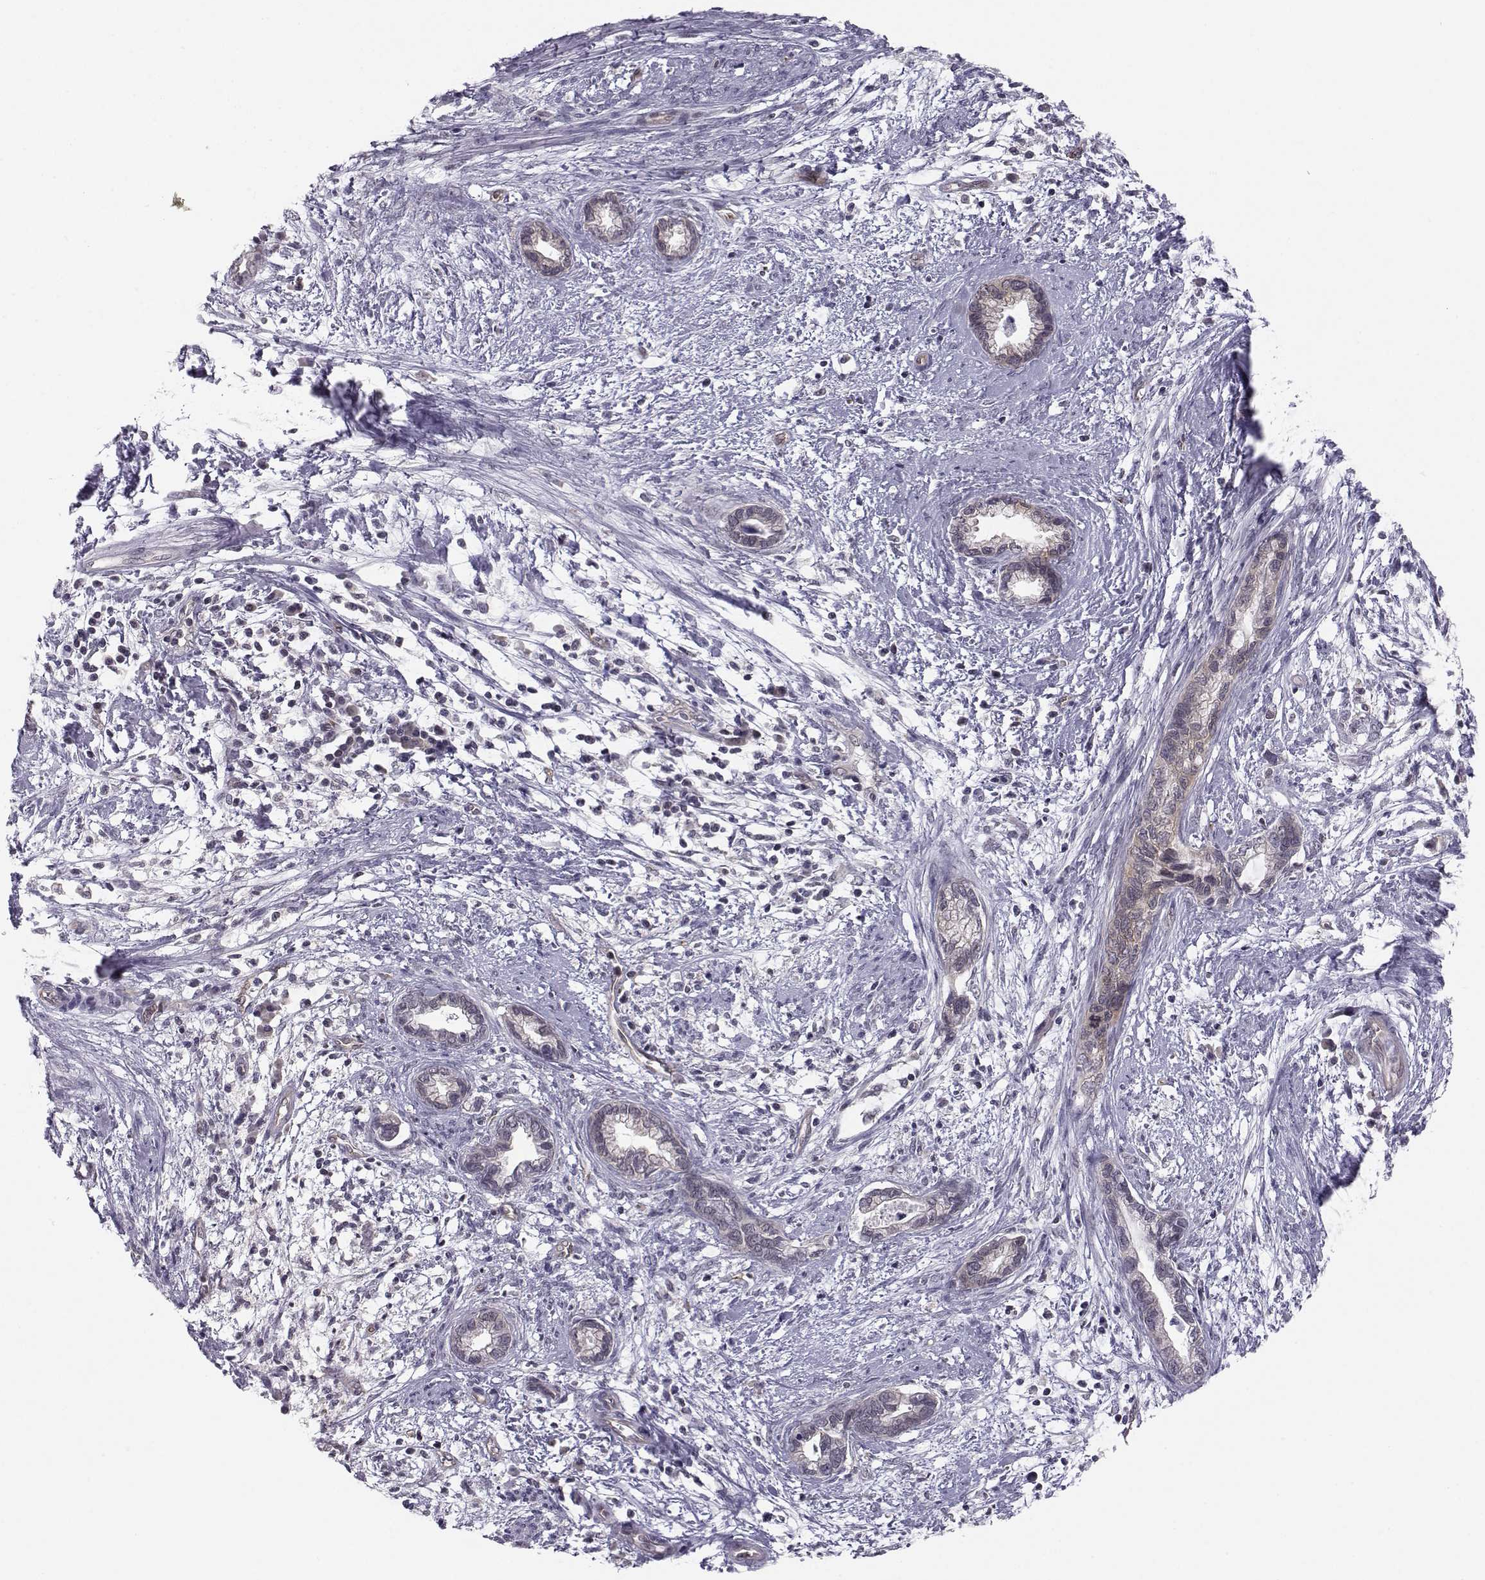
{"staining": {"intensity": "negative", "quantity": "none", "location": "none"}, "tissue": "cervical cancer", "cell_type": "Tumor cells", "image_type": "cancer", "snomed": [{"axis": "morphology", "description": "Adenocarcinoma, NOS"}, {"axis": "topography", "description": "Cervix"}], "caption": "Human cervical cancer stained for a protein using IHC reveals no staining in tumor cells.", "gene": "KIF13B", "patient": {"sex": "female", "age": 62}}